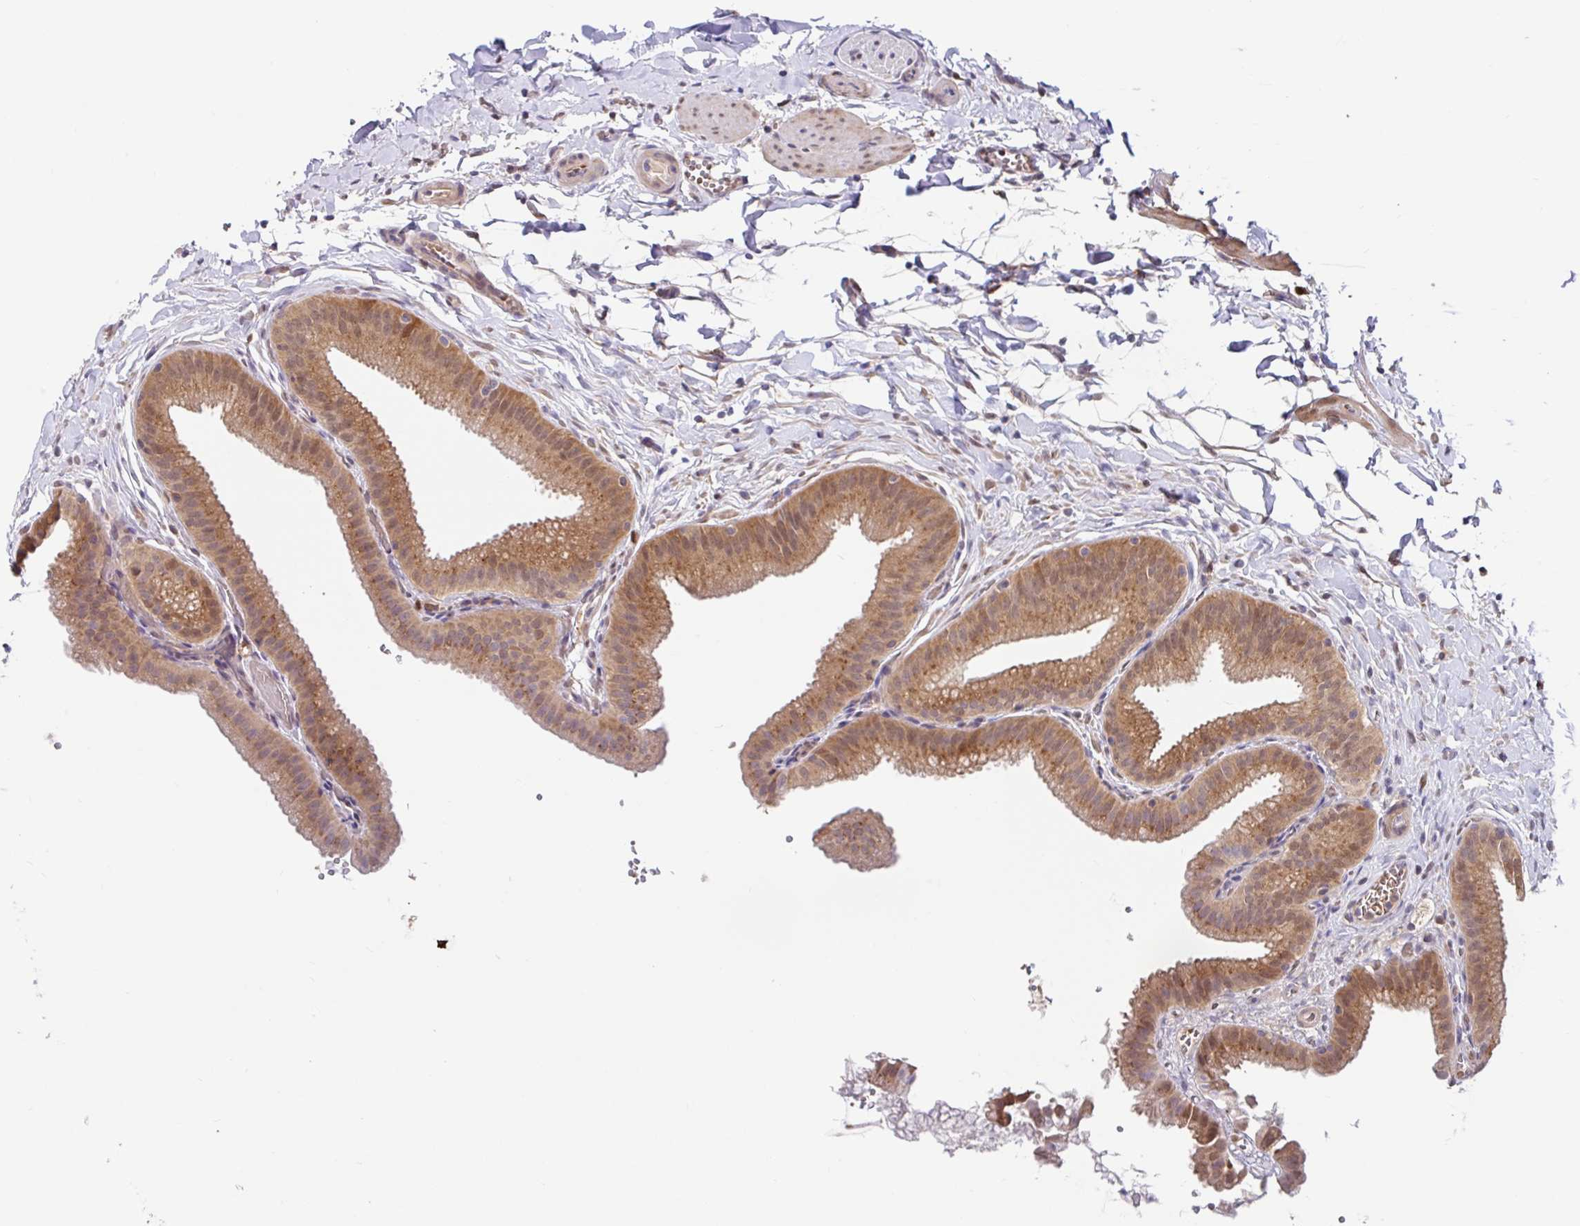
{"staining": {"intensity": "moderate", "quantity": ">75%", "location": "cytoplasmic/membranous"}, "tissue": "gallbladder", "cell_type": "Glandular cells", "image_type": "normal", "snomed": [{"axis": "morphology", "description": "Normal tissue, NOS"}, {"axis": "topography", "description": "Gallbladder"}], "caption": "Protein staining demonstrates moderate cytoplasmic/membranous positivity in approximately >75% of glandular cells in normal gallbladder. (DAB = brown stain, brightfield microscopy at high magnification).", "gene": "BLVRA", "patient": {"sex": "female", "age": 63}}